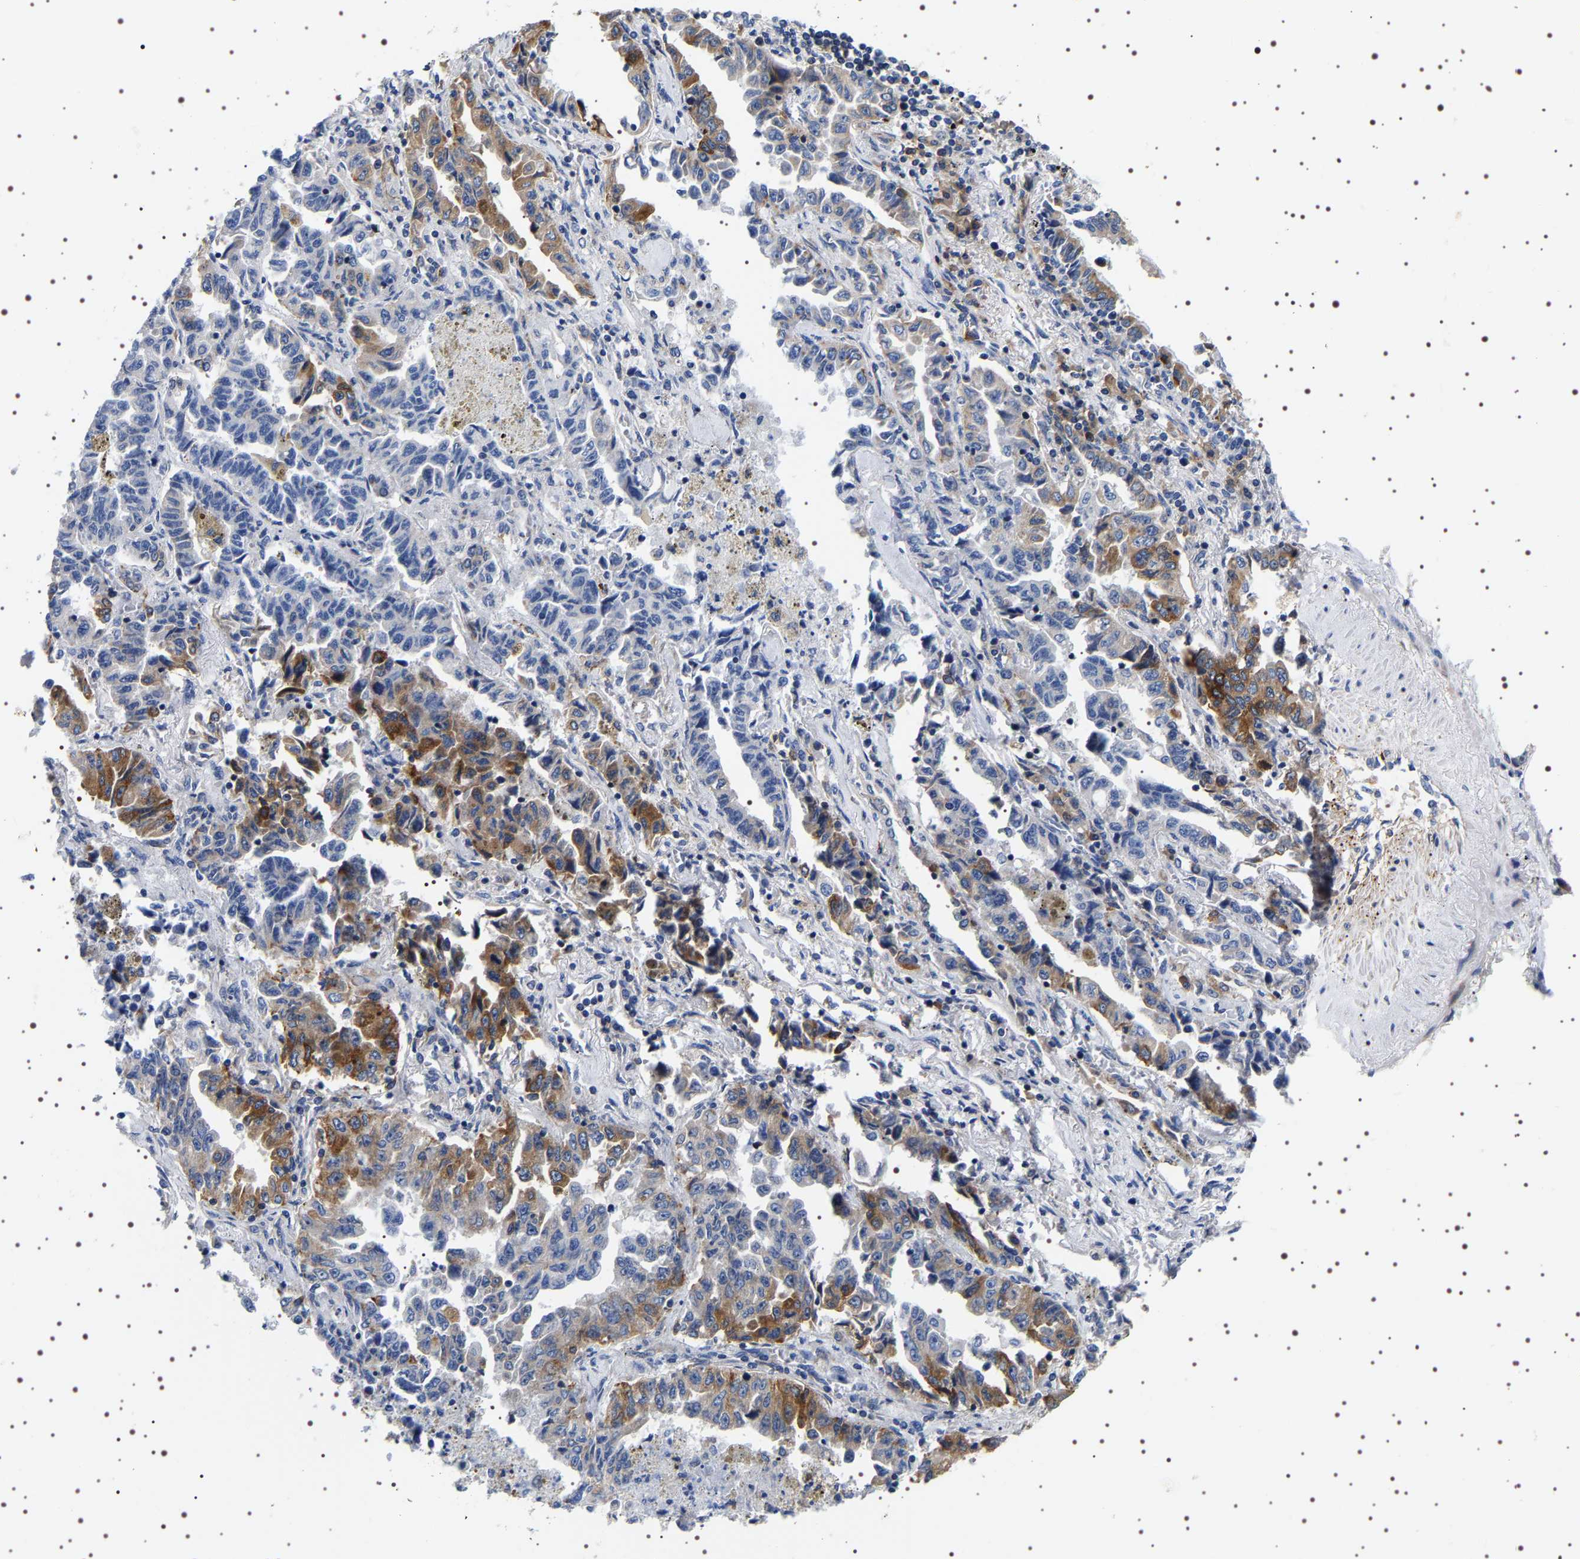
{"staining": {"intensity": "moderate", "quantity": "25%-75%", "location": "cytoplasmic/membranous"}, "tissue": "lung cancer", "cell_type": "Tumor cells", "image_type": "cancer", "snomed": [{"axis": "morphology", "description": "Adenocarcinoma, NOS"}, {"axis": "topography", "description": "Lung"}], "caption": "DAB (3,3'-diaminobenzidine) immunohistochemical staining of lung cancer (adenocarcinoma) demonstrates moderate cytoplasmic/membranous protein expression in approximately 25%-75% of tumor cells.", "gene": "SQLE", "patient": {"sex": "female", "age": 51}}